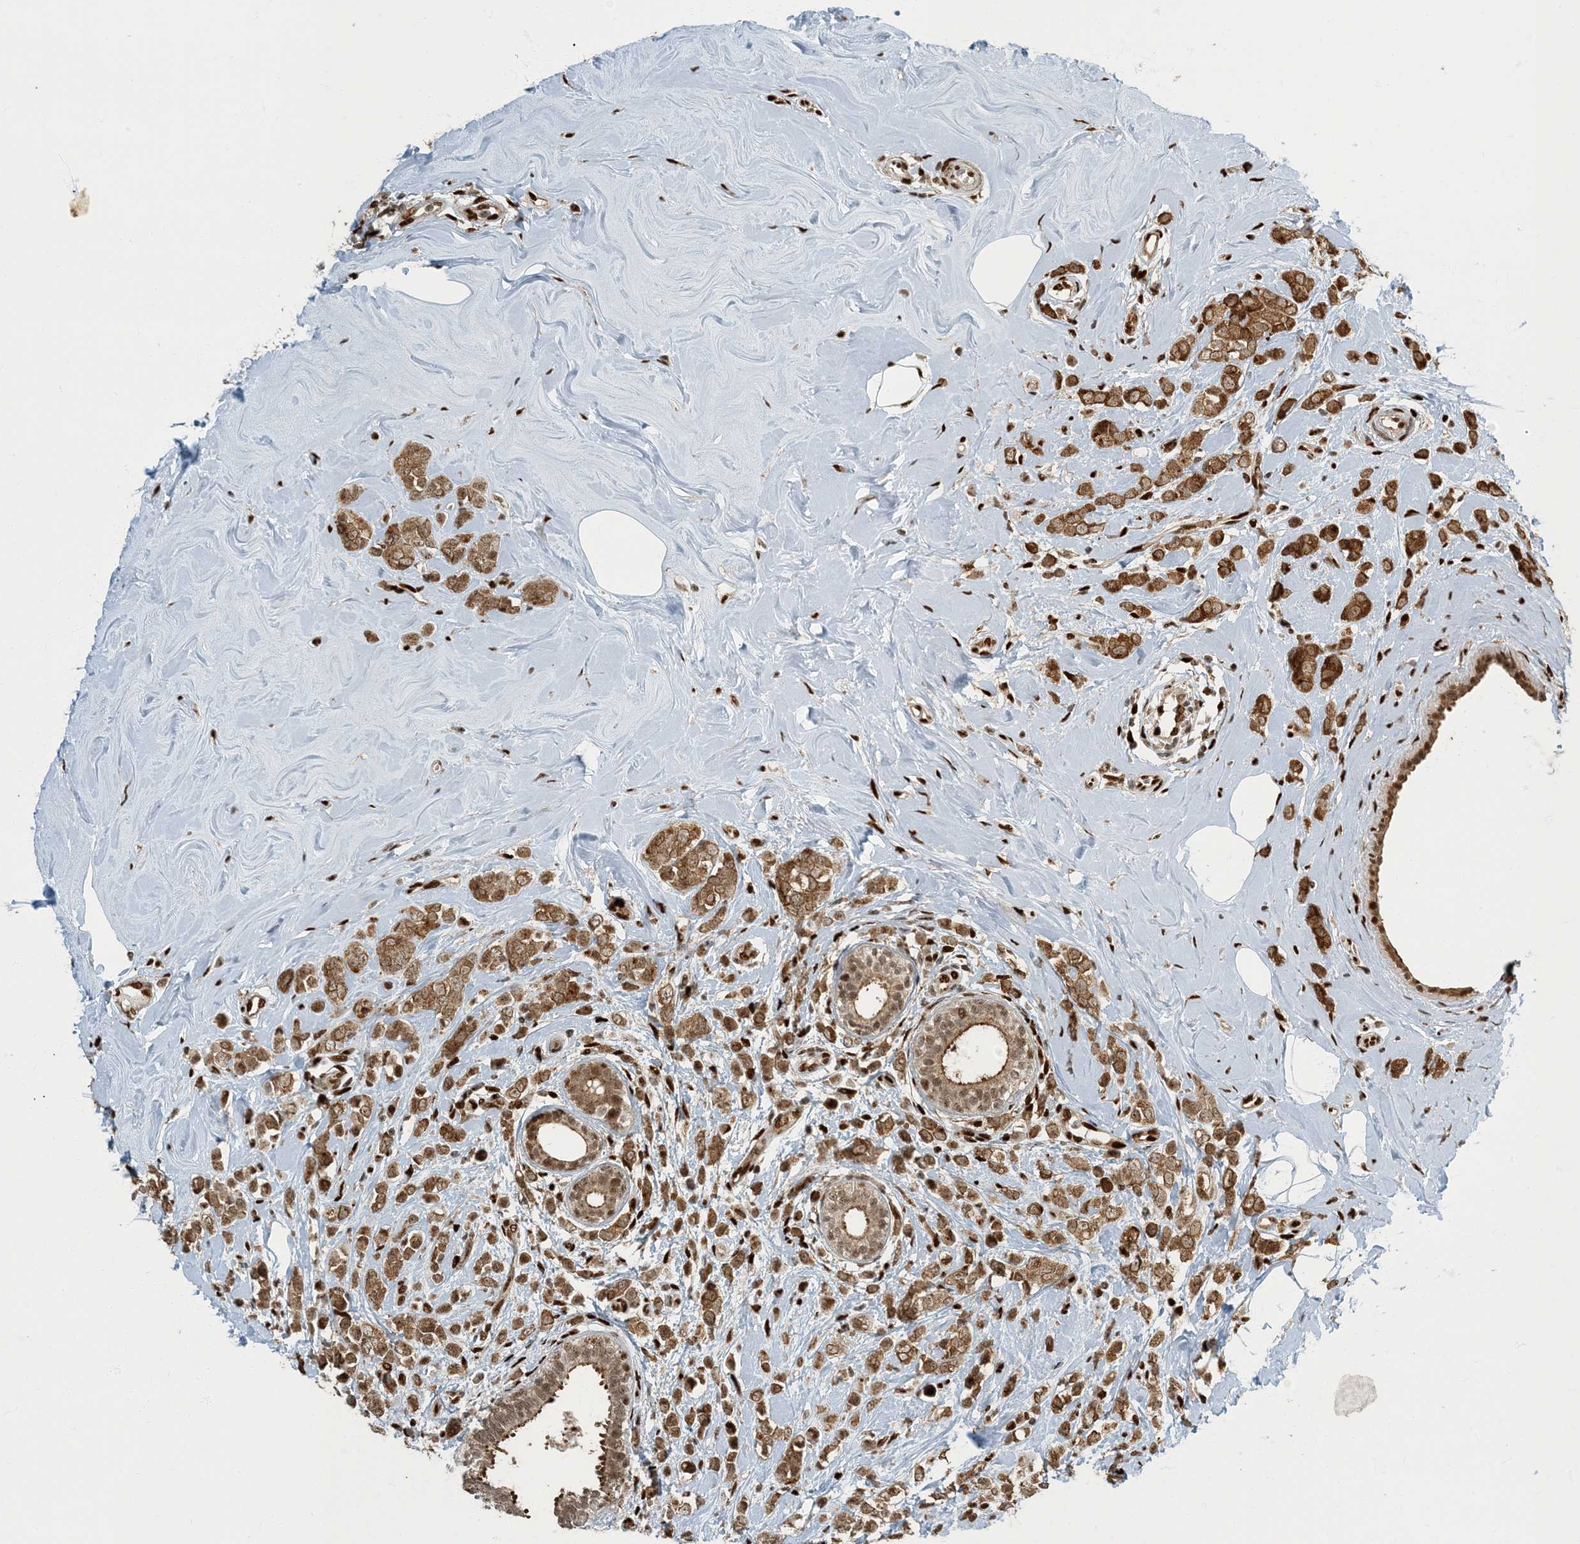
{"staining": {"intensity": "moderate", "quantity": ">75%", "location": "cytoplasmic/membranous"}, "tissue": "breast cancer", "cell_type": "Tumor cells", "image_type": "cancer", "snomed": [{"axis": "morphology", "description": "Lobular carcinoma"}, {"axis": "topography", "description": "Breast"}], "caption": "High-power microscopy captured an immunohistochemistry image of breast lobular carcinoma, revealing moderate cytoplasmic/membranous expression in approximately >75% of tumor cells.", "gene": "MBD1", "patient": {"sex": "female", "age": 47}}